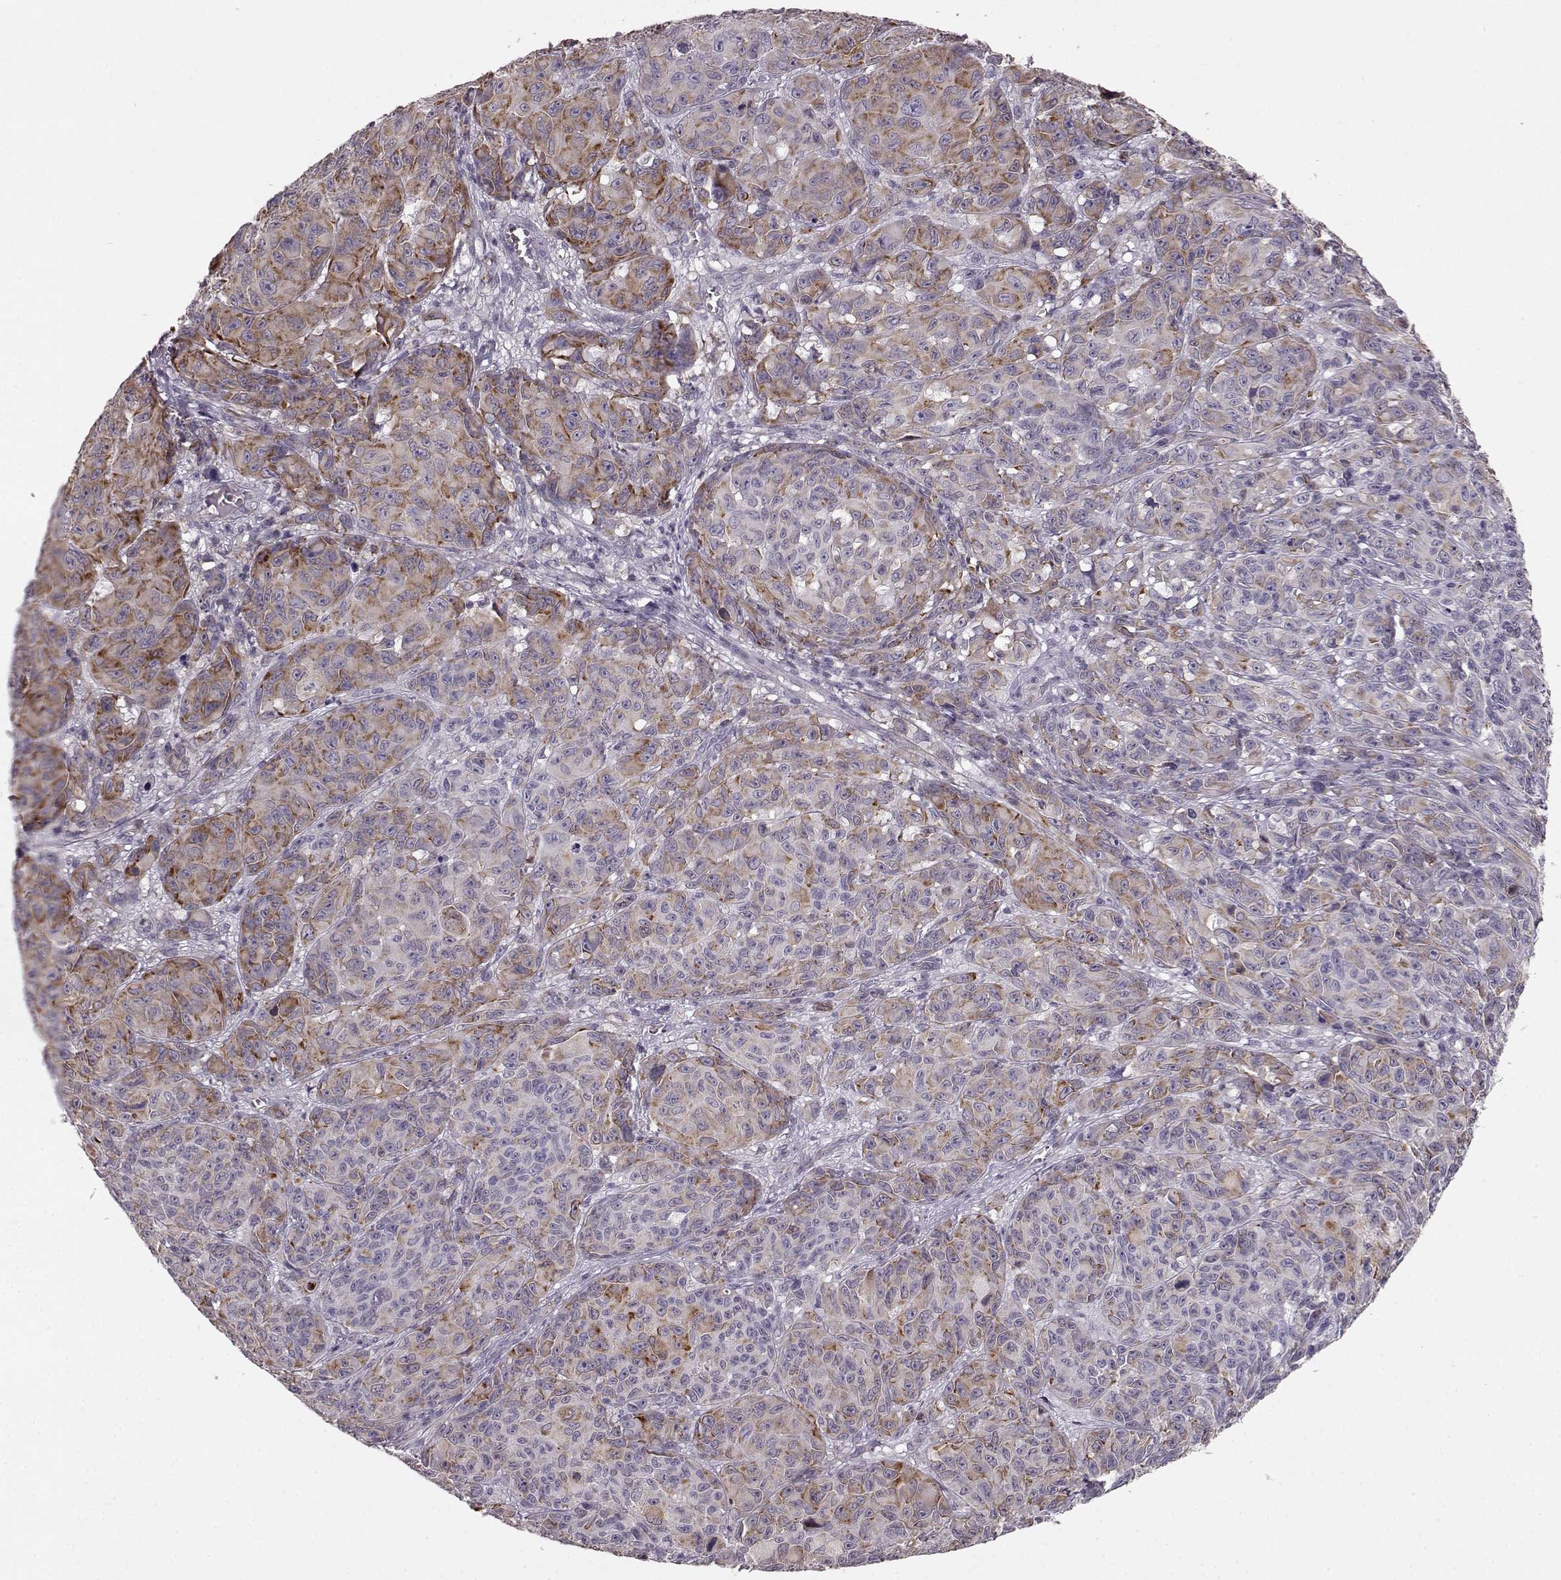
{"staining": {"intensity": "strong", "quantity": "<25%", "location": "cytoplasmic/membranous"}, "tissue": "melanoma", "cell_type": "Tumor cells", "image_type": "cancer", "snomed": [{"axis": "morphology", "description": "Malignant melanoma, NOS"}, {"axis": "topography", "description": "Vulva, labia, clitoris and Bartholin´s gland, NO"}], "caption": "Malignant melanoma tissue demonstrates strong cytoplasmic/membranous positivity in approximately <25% of tumor cells", "gene": "ELOVL5", "patient": {"sex": "female", "age": 75}}